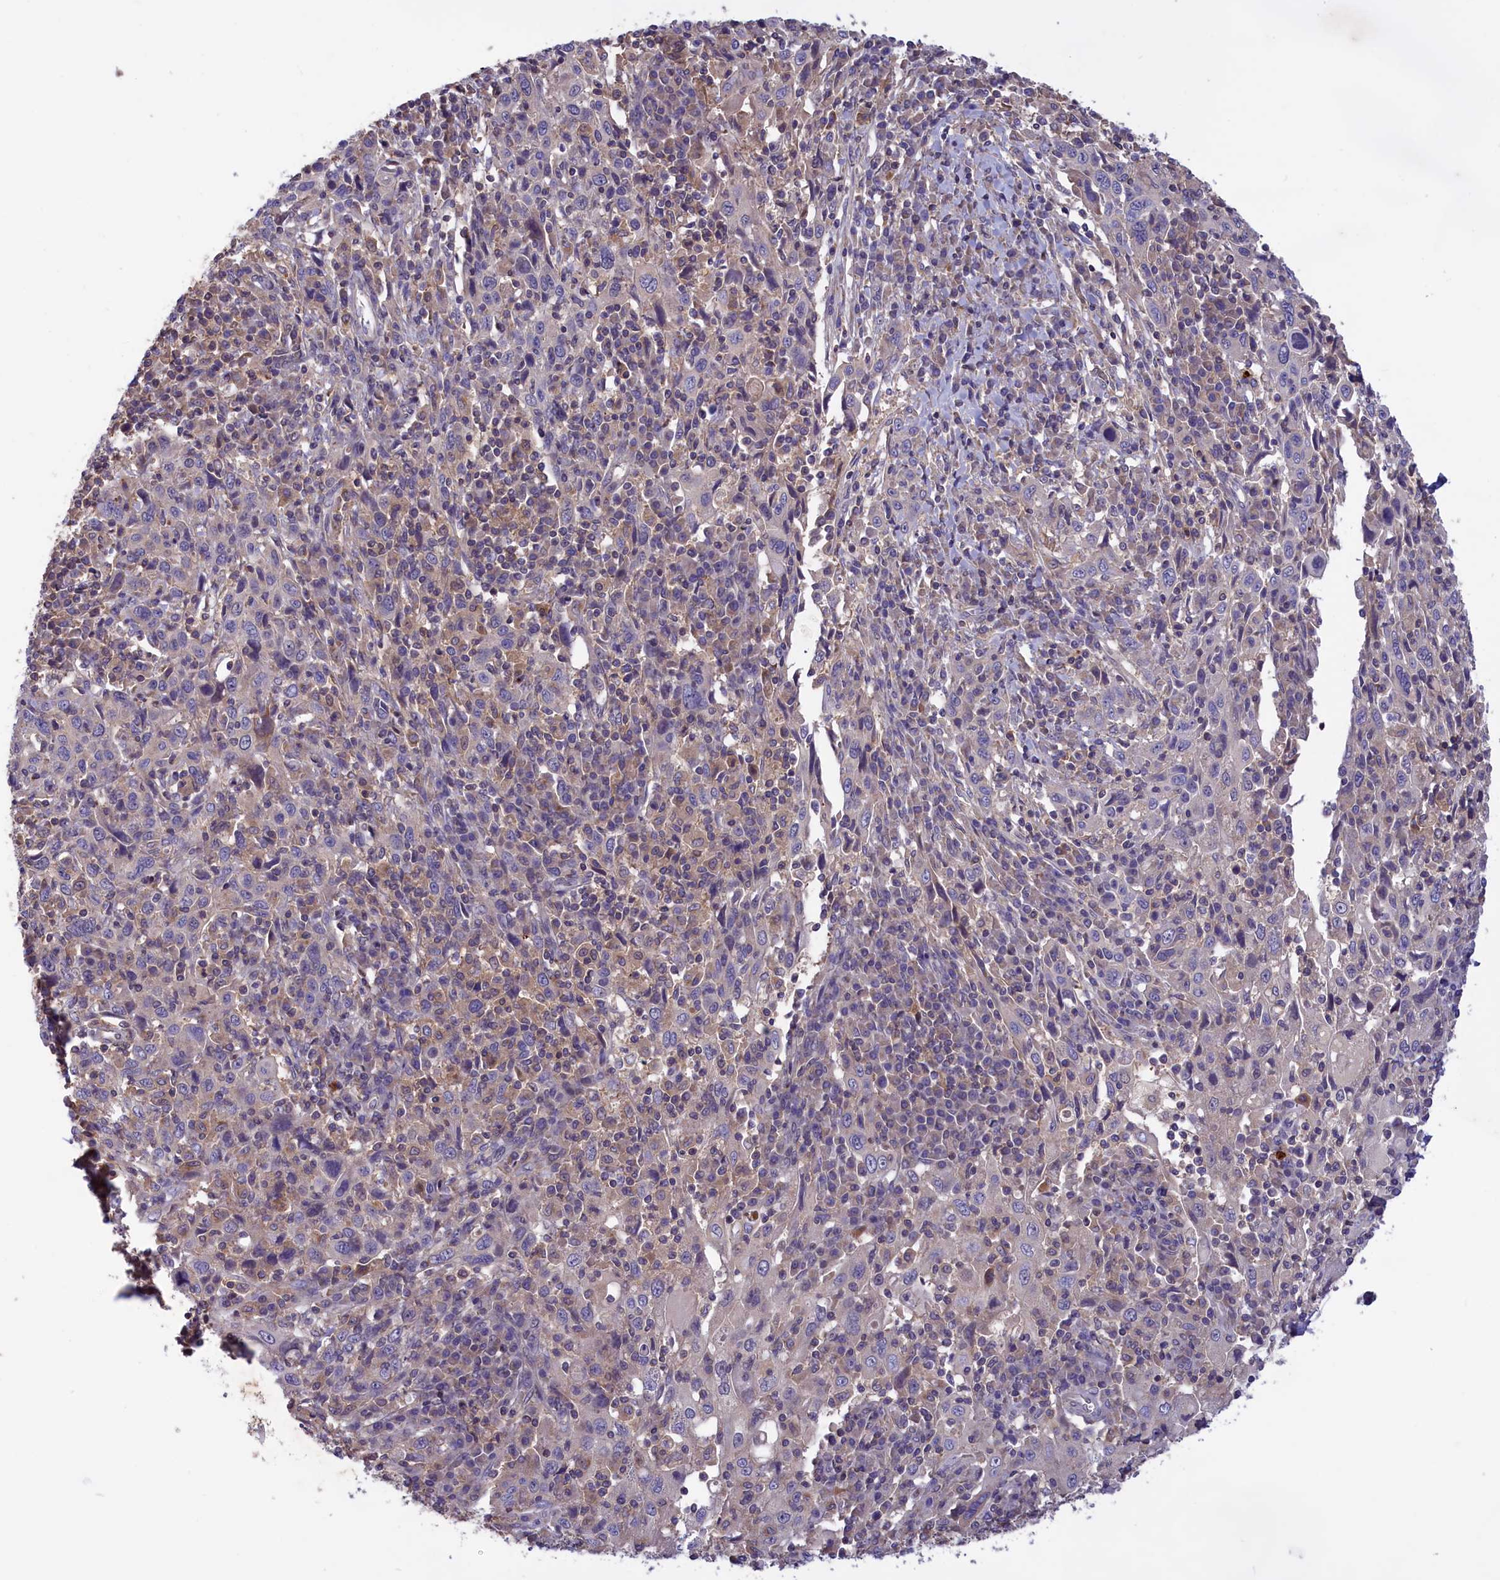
{"staining": {"intensity": "negative", "quantity": "none", "location": "none"}, "tissue": "cervical cancer", "cell_type": "Tumor cells", "image_type": "cancer", "snomed": [{"axis": "morphology", "description": "Squamous cell carcinoma, NOS"}, {"axis": "topography", "description": "Cervix"}], "caption": "An immunohistochemistry histopathology image of squamous cell carcinoma (cervical) is shown. There is no staining in tumor cells of squamous cell carcinoma (cervical). (Brightfield microscopy of DAB IHC at high magnification).", "gene": "AMDHD2", "patient": {"sex": "female", "age": 46}}